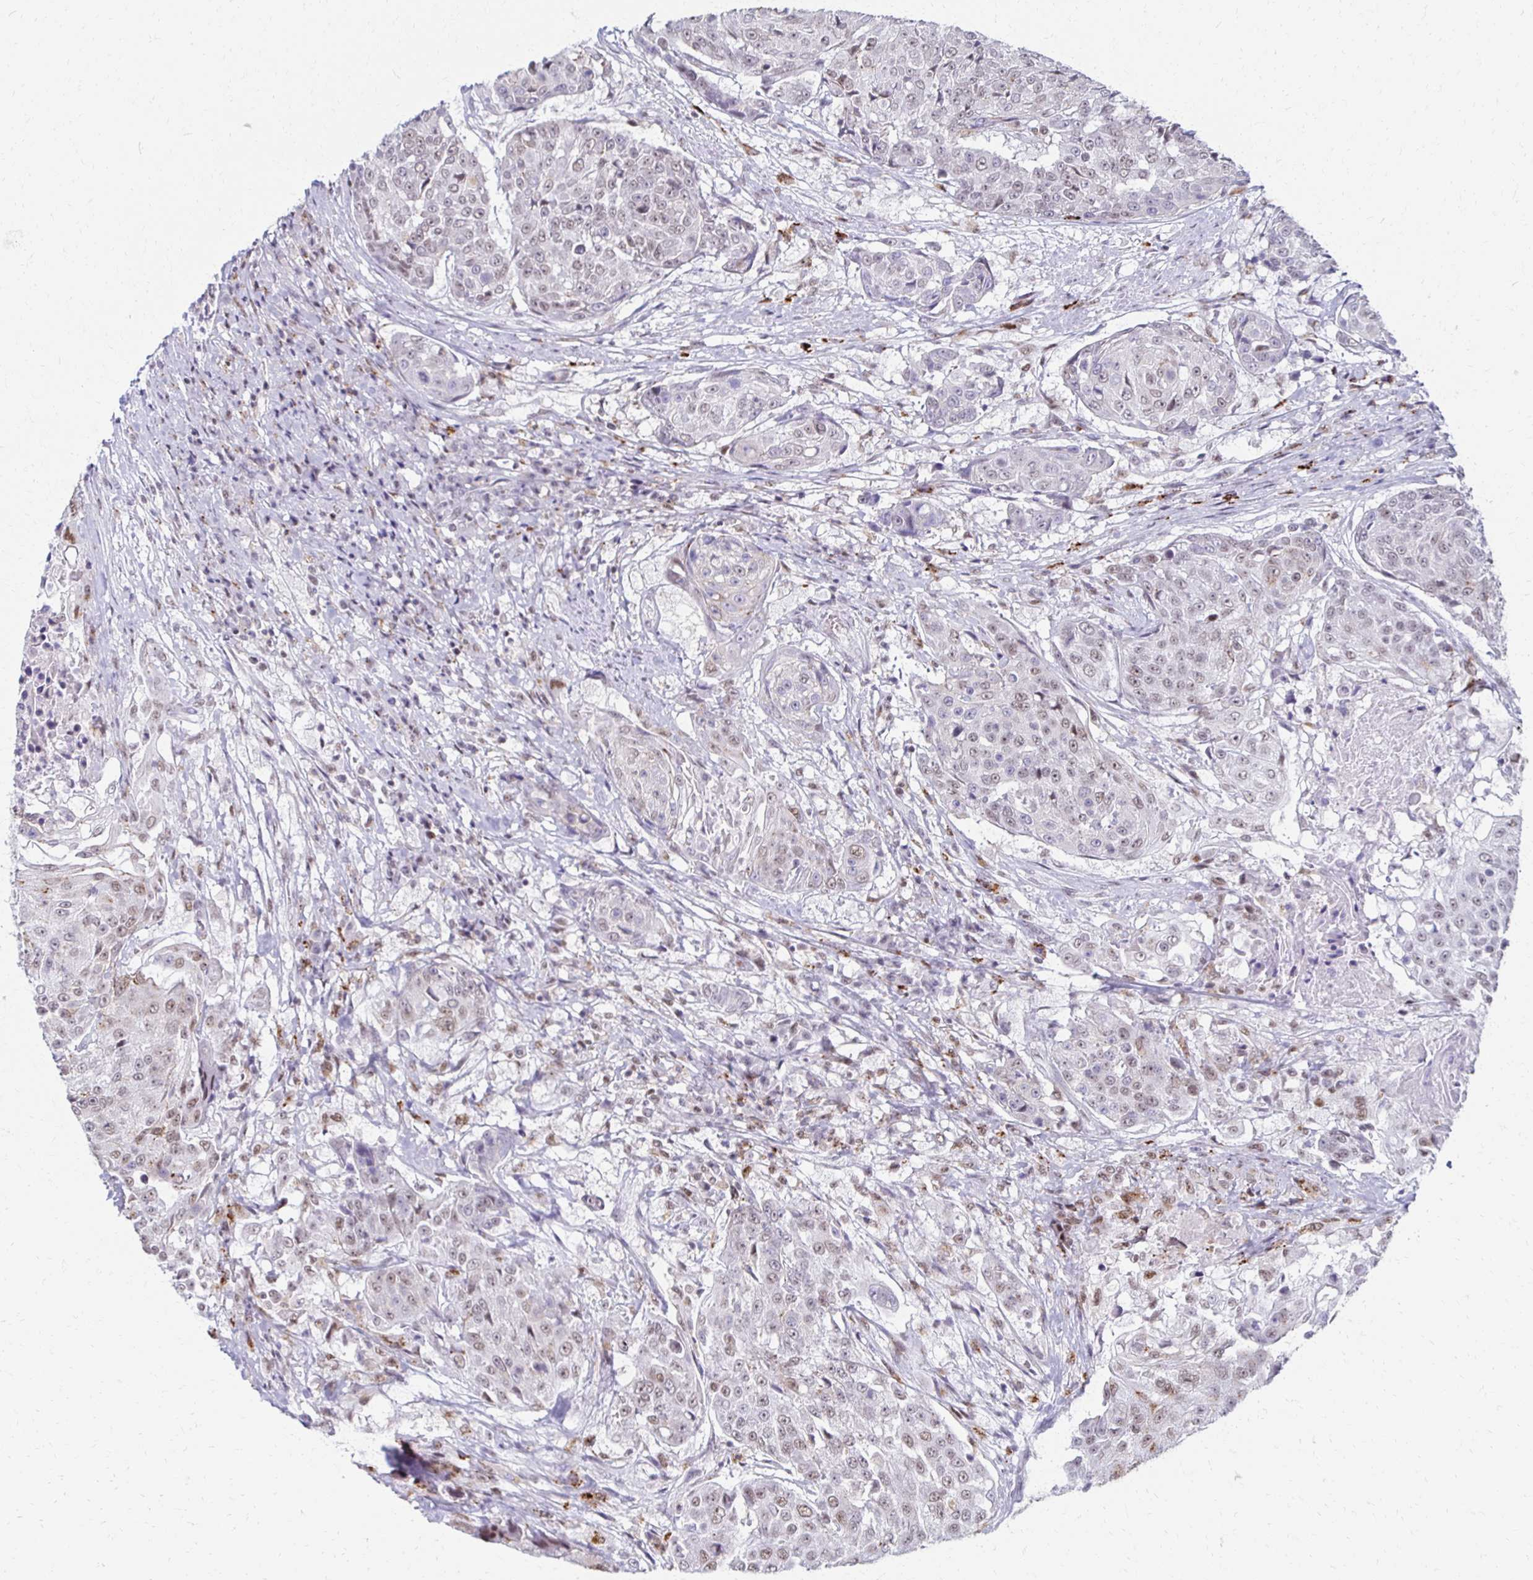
{"staining": {"intensity": "weak", "quantity": "25%-75%", "location": "nuclear"}, "tissue": "urothelial cancer", "cell_type": "Tumor cells", "image_type": "cancer", "snomed": [{"axis": "morphology", "description": "Urothelial carcinoma, High grade"}, {"axis": "topography", "description": "Urinary bladder"}], "caption": "Immunohistochemical staining of urothelial cancer shows low levels of weak nuclear protein positivity in about 25%-75% of tumor cells.", "gene": "IRF7", "patient": {"sex": "female", "age": 63}}